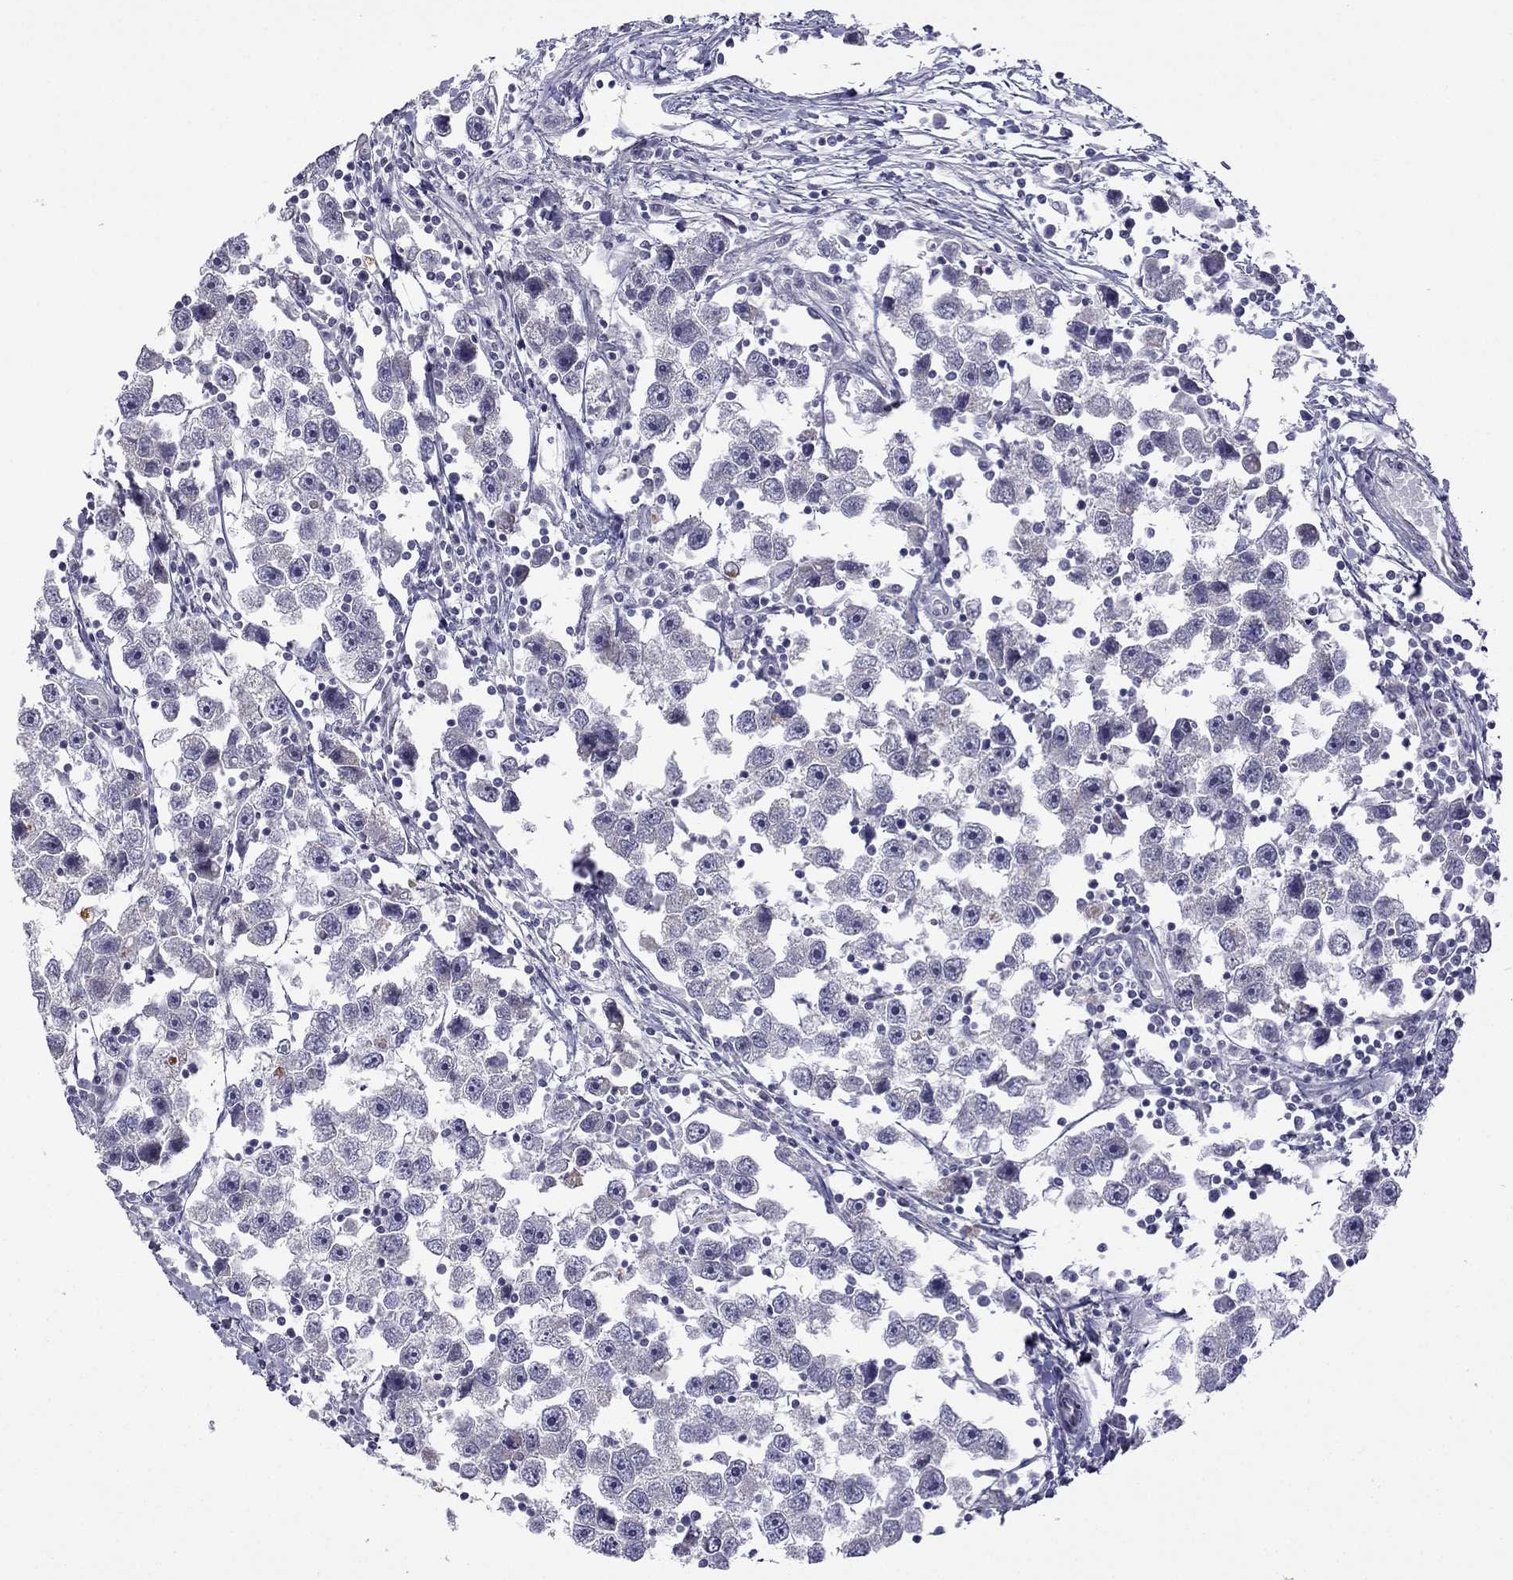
{"staining": {"intensity": "negative", "quantity": "none", "location": "none"}, "tissue": "testis cancer", "cell_type": "Tumor cells", "image_type": "cancer", "snomed": [{"axis": "morphology", "description": "Seminoma, NOS"}, {"axis": "topography", "description": "Testis"}], "caption": "The histopathology image displays no staining of tumor cells in testis cancer.", "gene": "C5orf49", "patient": {"sex": "male", "age": 30}}